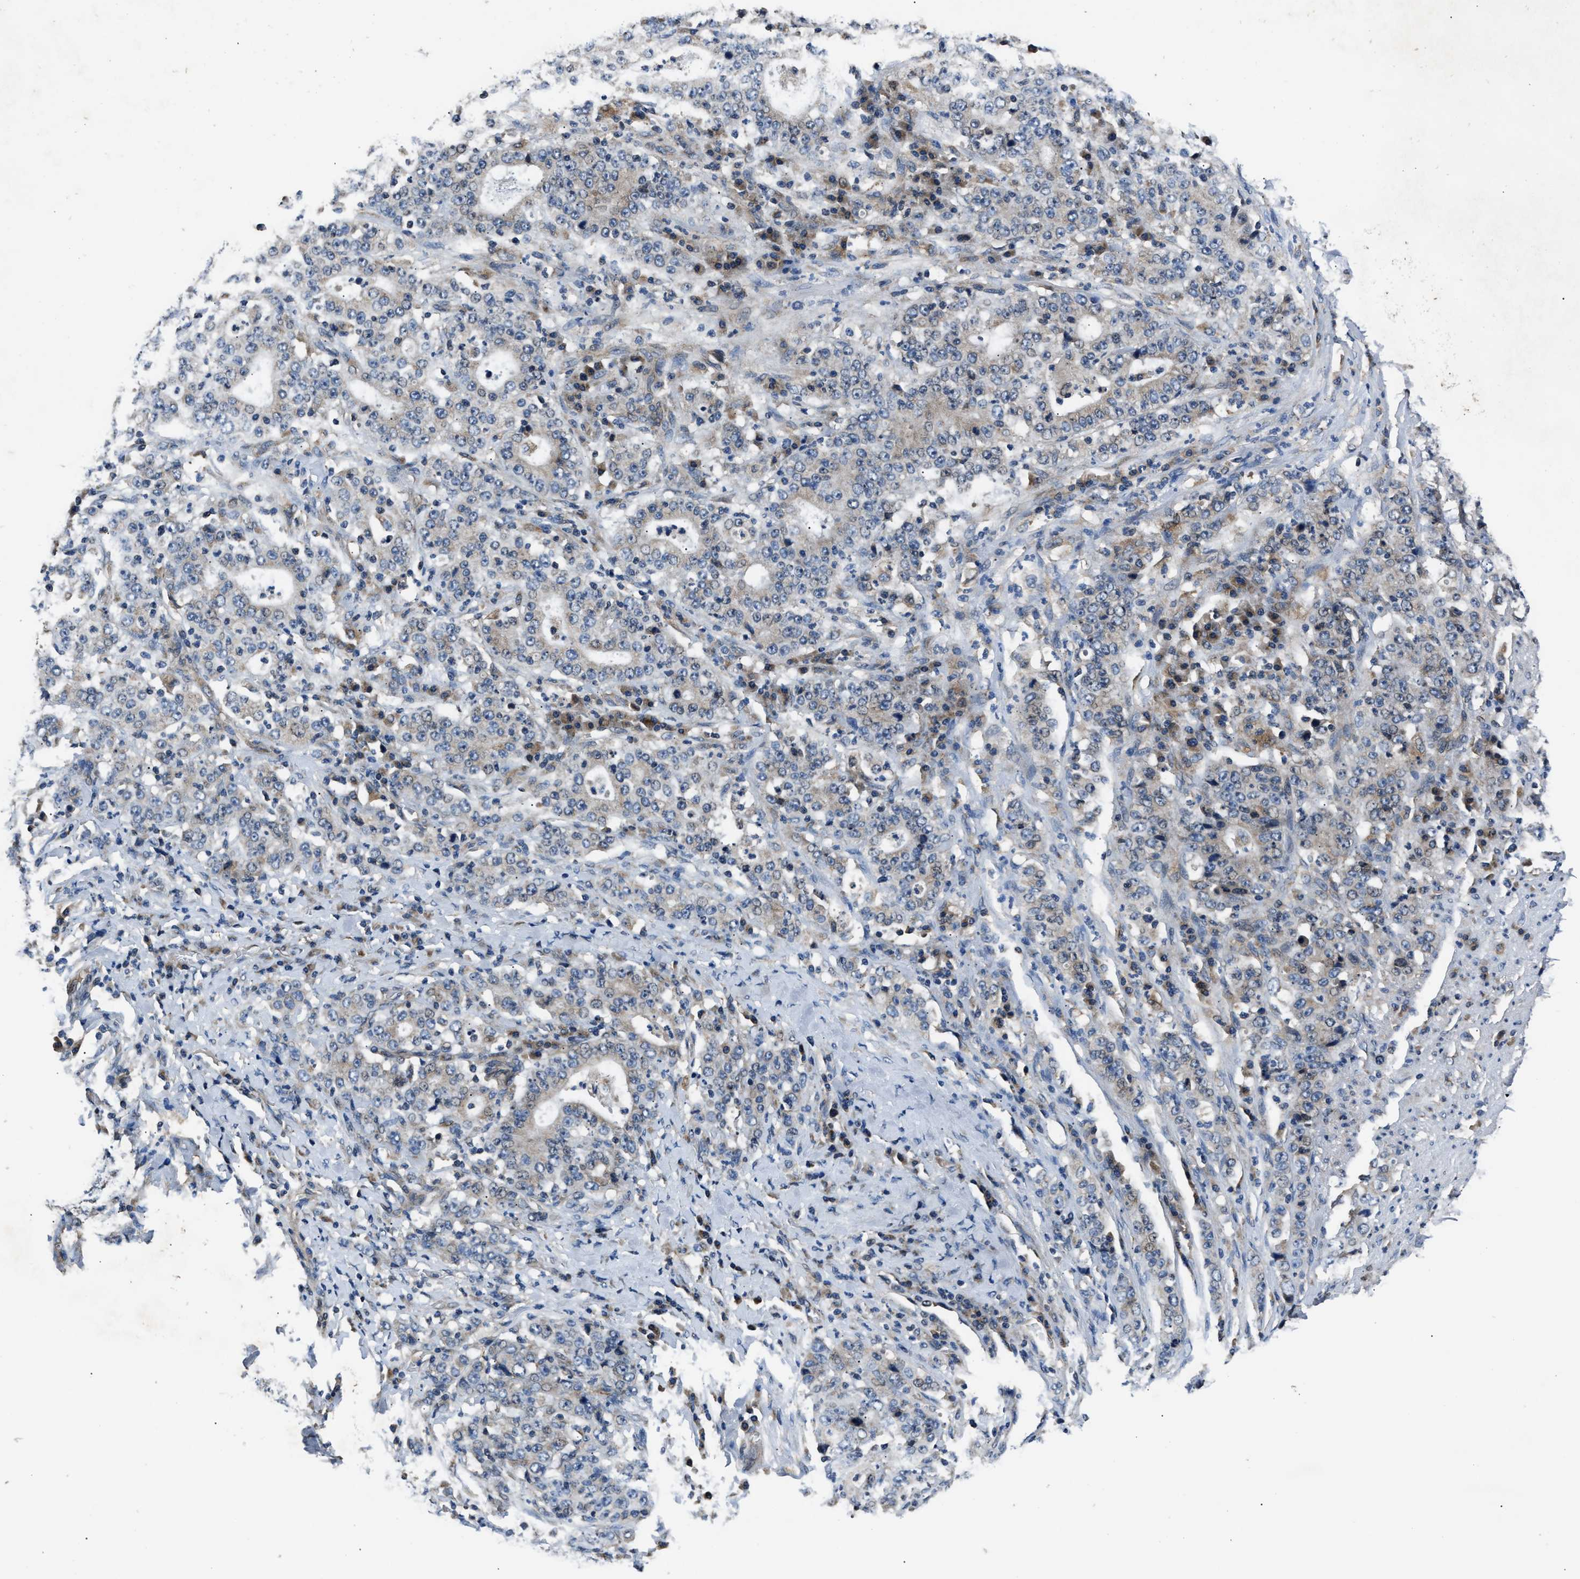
{"staining": {"intensity": "weak", "quantity": "<25%", "location": "cytoplasmic/membranous"}, "tissue": "stomach cancer", "cell_type": "Tumor cells", "image_type": "cancer", "snomed": [{"axis": "morphology", "description": "Normal tissue, NOS"}, {"axis": "morphology", "description": "Adenocarcinoma, NOS"}, {"axis": "topography", "description": "Stomach, upper"}, {"axis": "topography", "description": "Stomach"}], "caption": "A histopathology image of human stomach cancer is negative for staining in tumor cells. (DAB immunohistochemistry (IHC) with hematoxylin counter stain).", "gene": "TNRC18", "patient": {"sex": "male", "age": 59}}